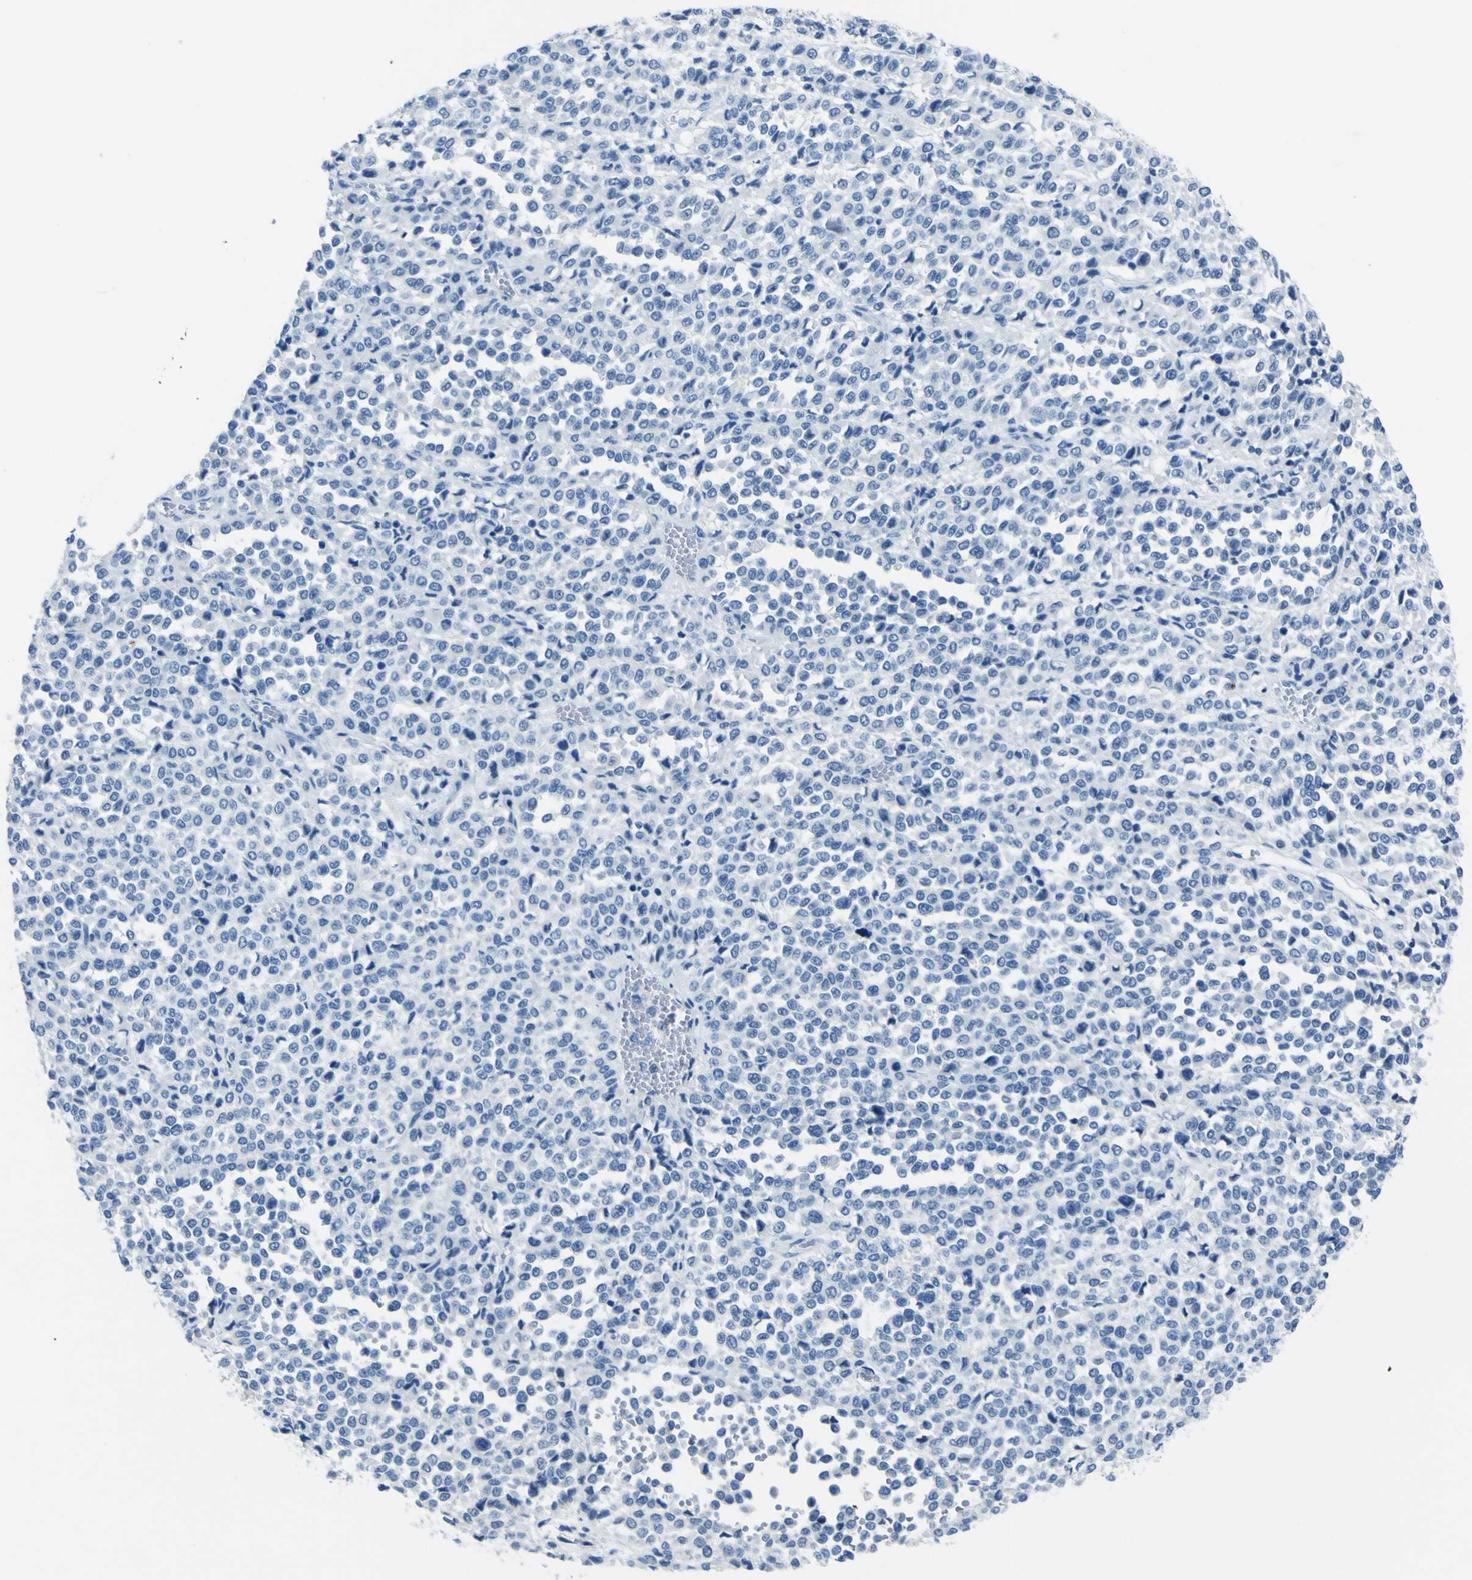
{"staining": {"intensity": "negative", "quantity": "none", "location": "none"}, "tissue": "melanoma", "cell_type": "Tumor cells", "image_type": "cancer", "snomed": [{"axis": "morphology", "description": "Malignant melanoma, Metastatic site"}, {"axis": "topography", "description": "Pancreas"}], "caption": "DAB (3,3'-diaminobenzidine) immunohistochemical staining of melanoma reveals no significant staining in tumor cells.", "gene": "PHKG1", "patient": {"sex": "female", "age": 30}}